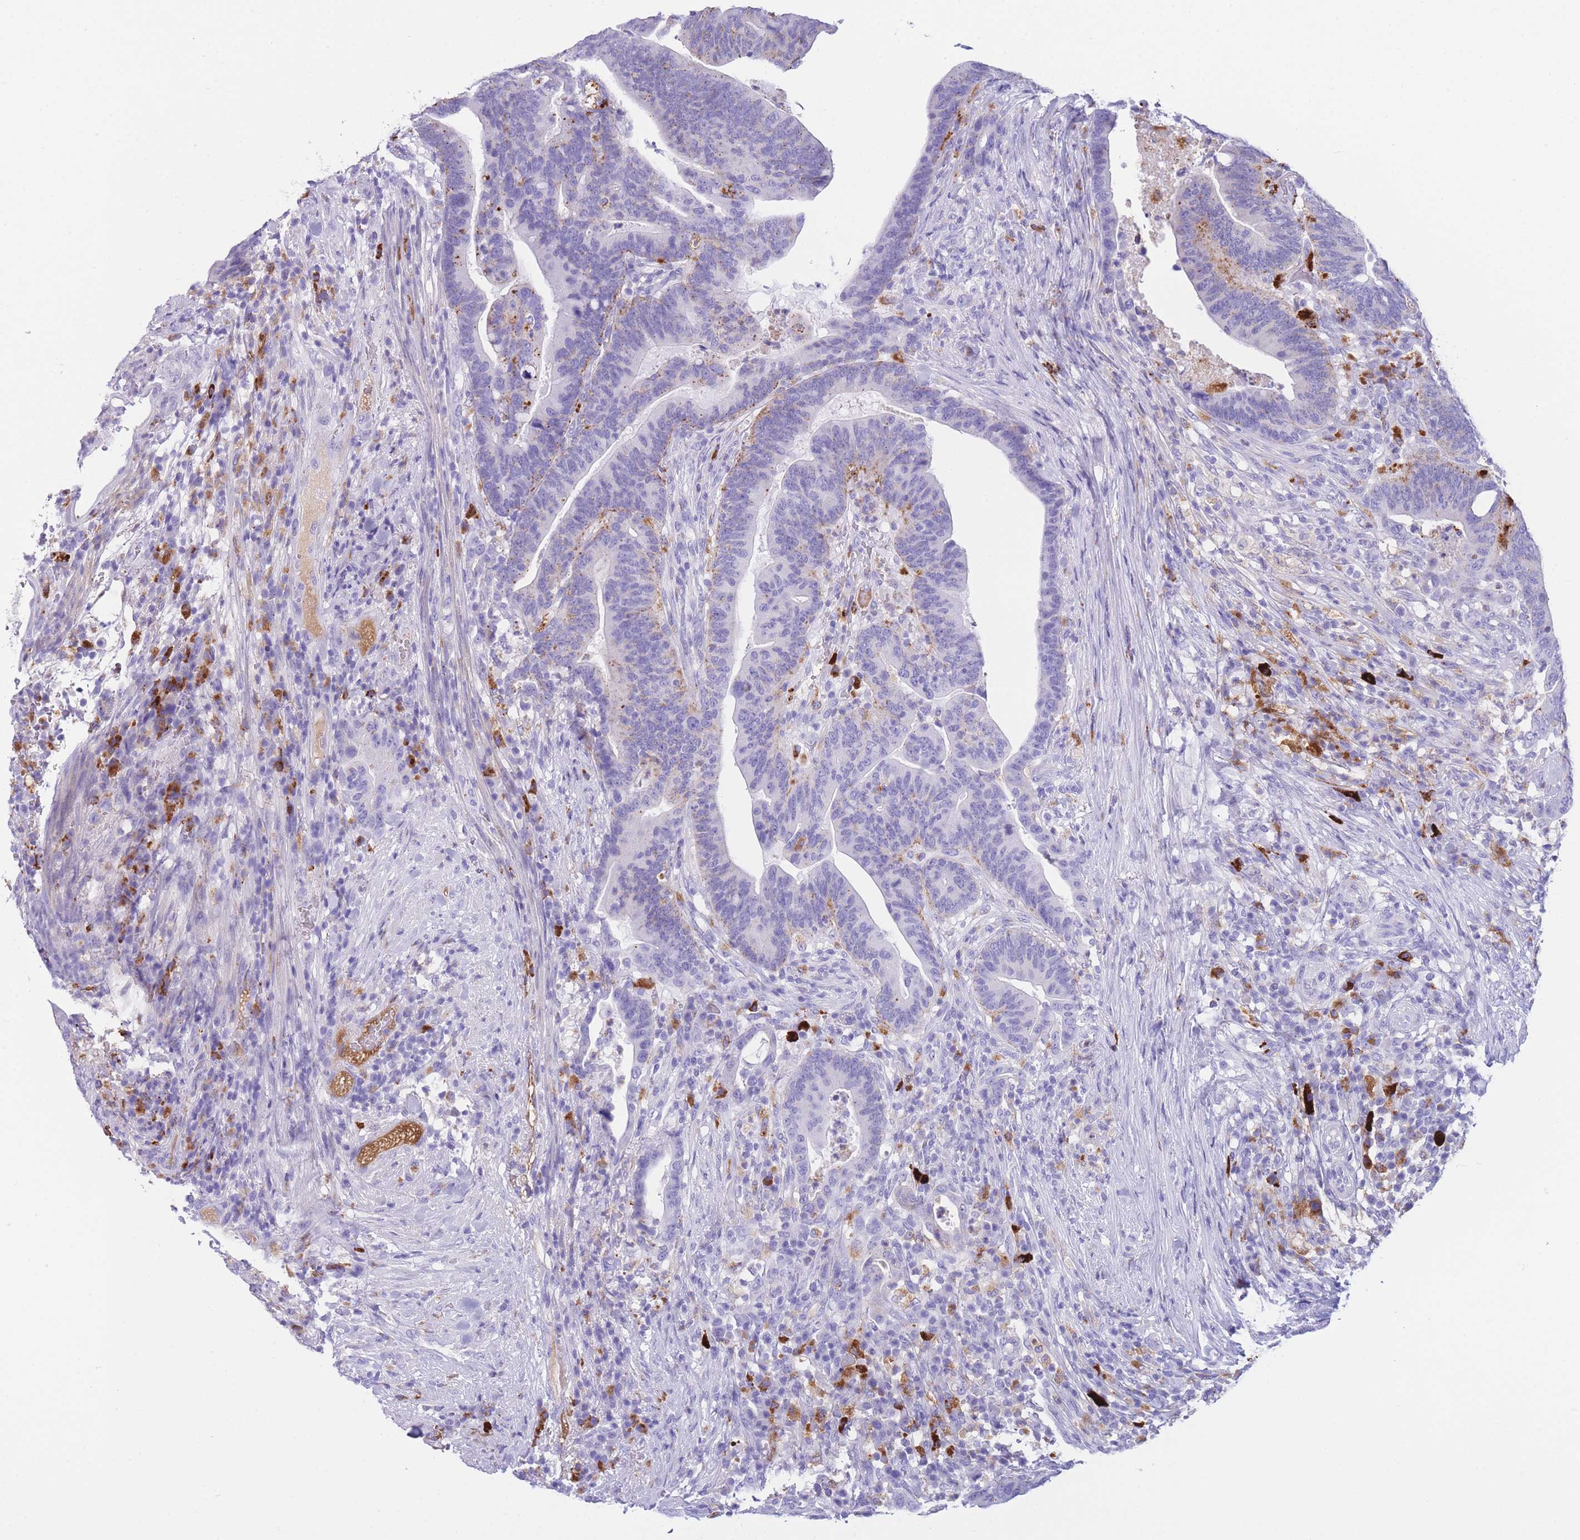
{"staining": {"intensity": "negative", "quantity": "none", "location": "none"}, "tissue": "colorectal cancer", "cell_type": "Tumor cells", "image_type": "cancer", "snomed": [{"axis": "morphology", "description": "Adenocarcinoma, NOS"}, {"axis": "topography", "description": "Colon"}], "caption": "Immunohistochemistry photomicrograph of neoplastic tissue: colorectal adenocarcinoma stained with DAB (3,3'-diaminobenzidine) exhibits no significant protein positivity in tumor cells.", "gene": "PLBD1", "patient": {"sex": "female", "age": 66}}